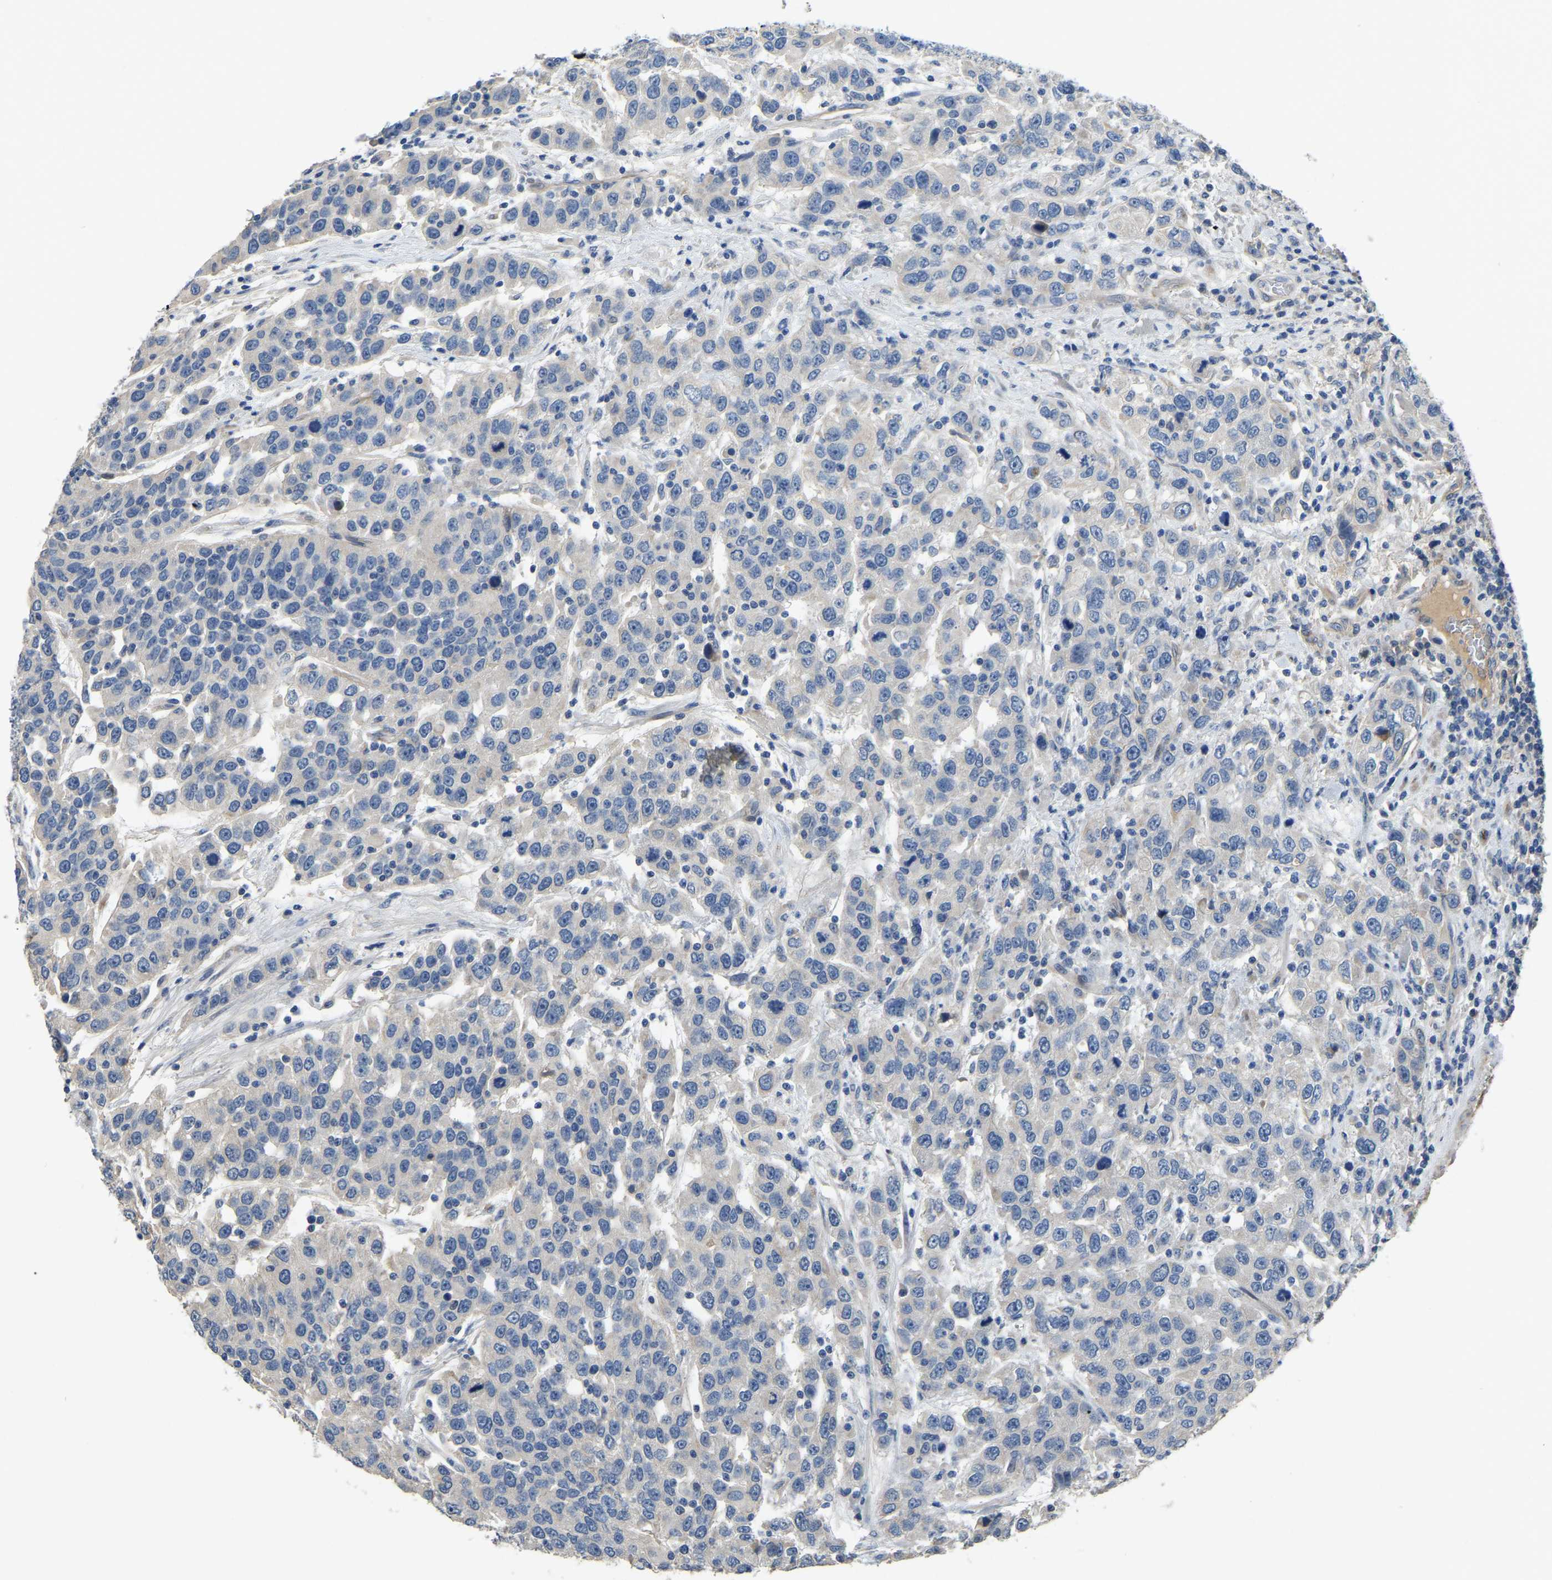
{"staining": {"intensity": "negative", "quantity": "none", "location": "none"}, "tissue": "urothelial cancer", "cell_type": "Tumor cells", "image_type": "cancer", "snomed": [{"axis": "morphology", "description": "Urothelial carcinoma, High grade"}, {"axis": "topography", "description": "Urinary bladder"}], "caption": "Immunohistochemistry (IHC) histopathology image of neoplastic tissue: human high-grade urothelial carcinoma stained with DAB (3,3'-diaminobenzidine) shows no significant protein positivity in tumor cells. Brightfield microscopy of immunohistochemistry stained with DAB (3,3'-diaminobenzidine) (brown) and hematoxylin (blue), captured at high magnification.", "gene": "HIGD2B", "patient": {"sex": "female", "age": 80}}